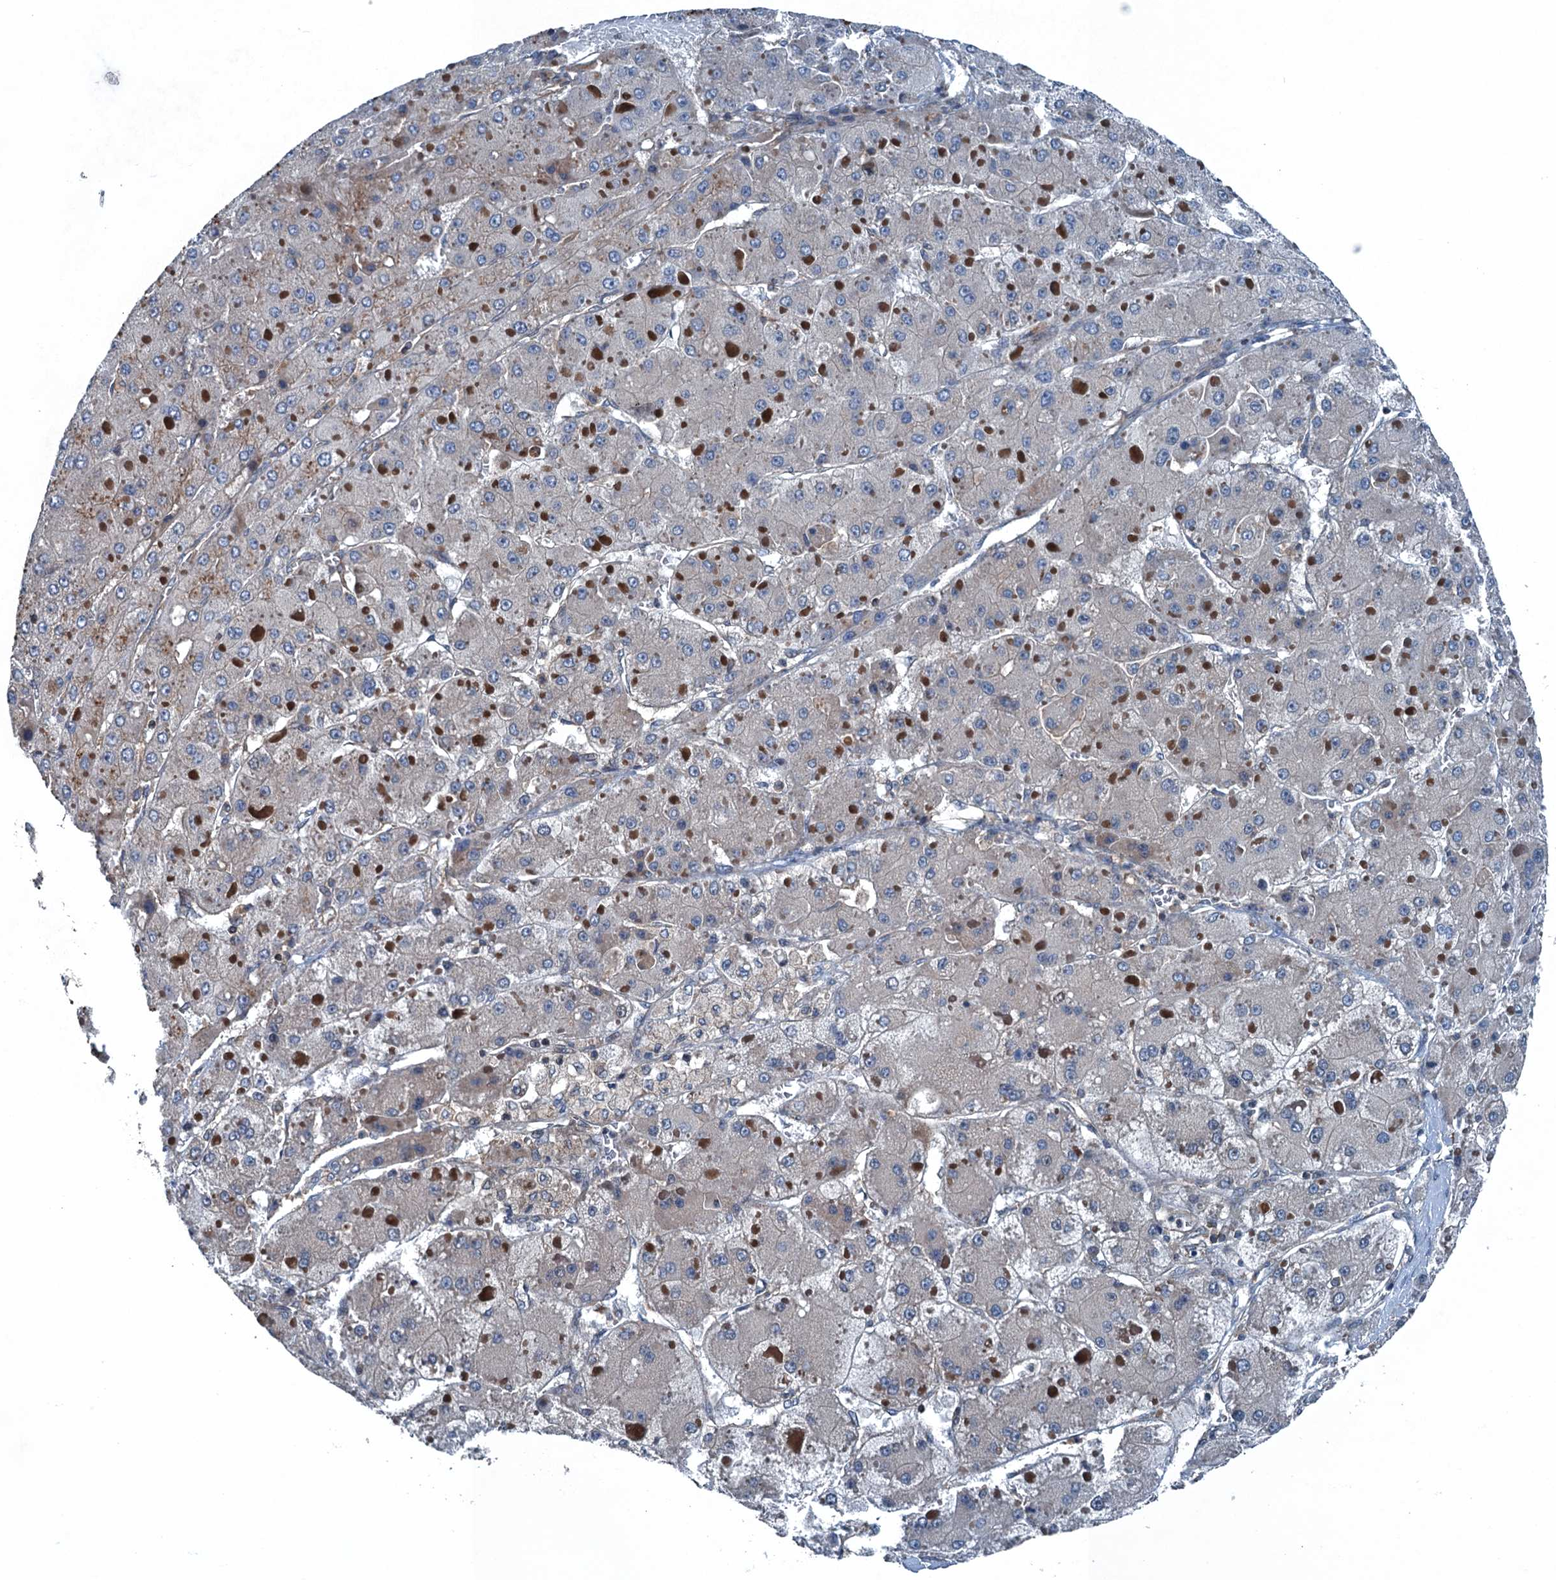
{"staining": {"intensity": "negative", "quantity": "none", "location": "none"}, "tissue": "liver cancer", "cell_type": "Tumor cells", "image_type": "cancer", "snomed": [{"axis": "morphology", "description": "Carcinoma, Hepatocellular, NOS"}, {"axis": "topography", "description": "Liver"}], "caption": "This micrograph is of liver cancer (hepatocellular carcinoma) stained with IHC to label a protein in brown with the nuclei are counter-stained blue. There is no positivity in tumor cells. The staining is performed using DAB (3,3'-diaminobenzidine) brown chromogen with nuclei counter-stained in using hematoxylin.", "gene": "TRAPPC8", "patient": {"sex": "female", "age": 73}}